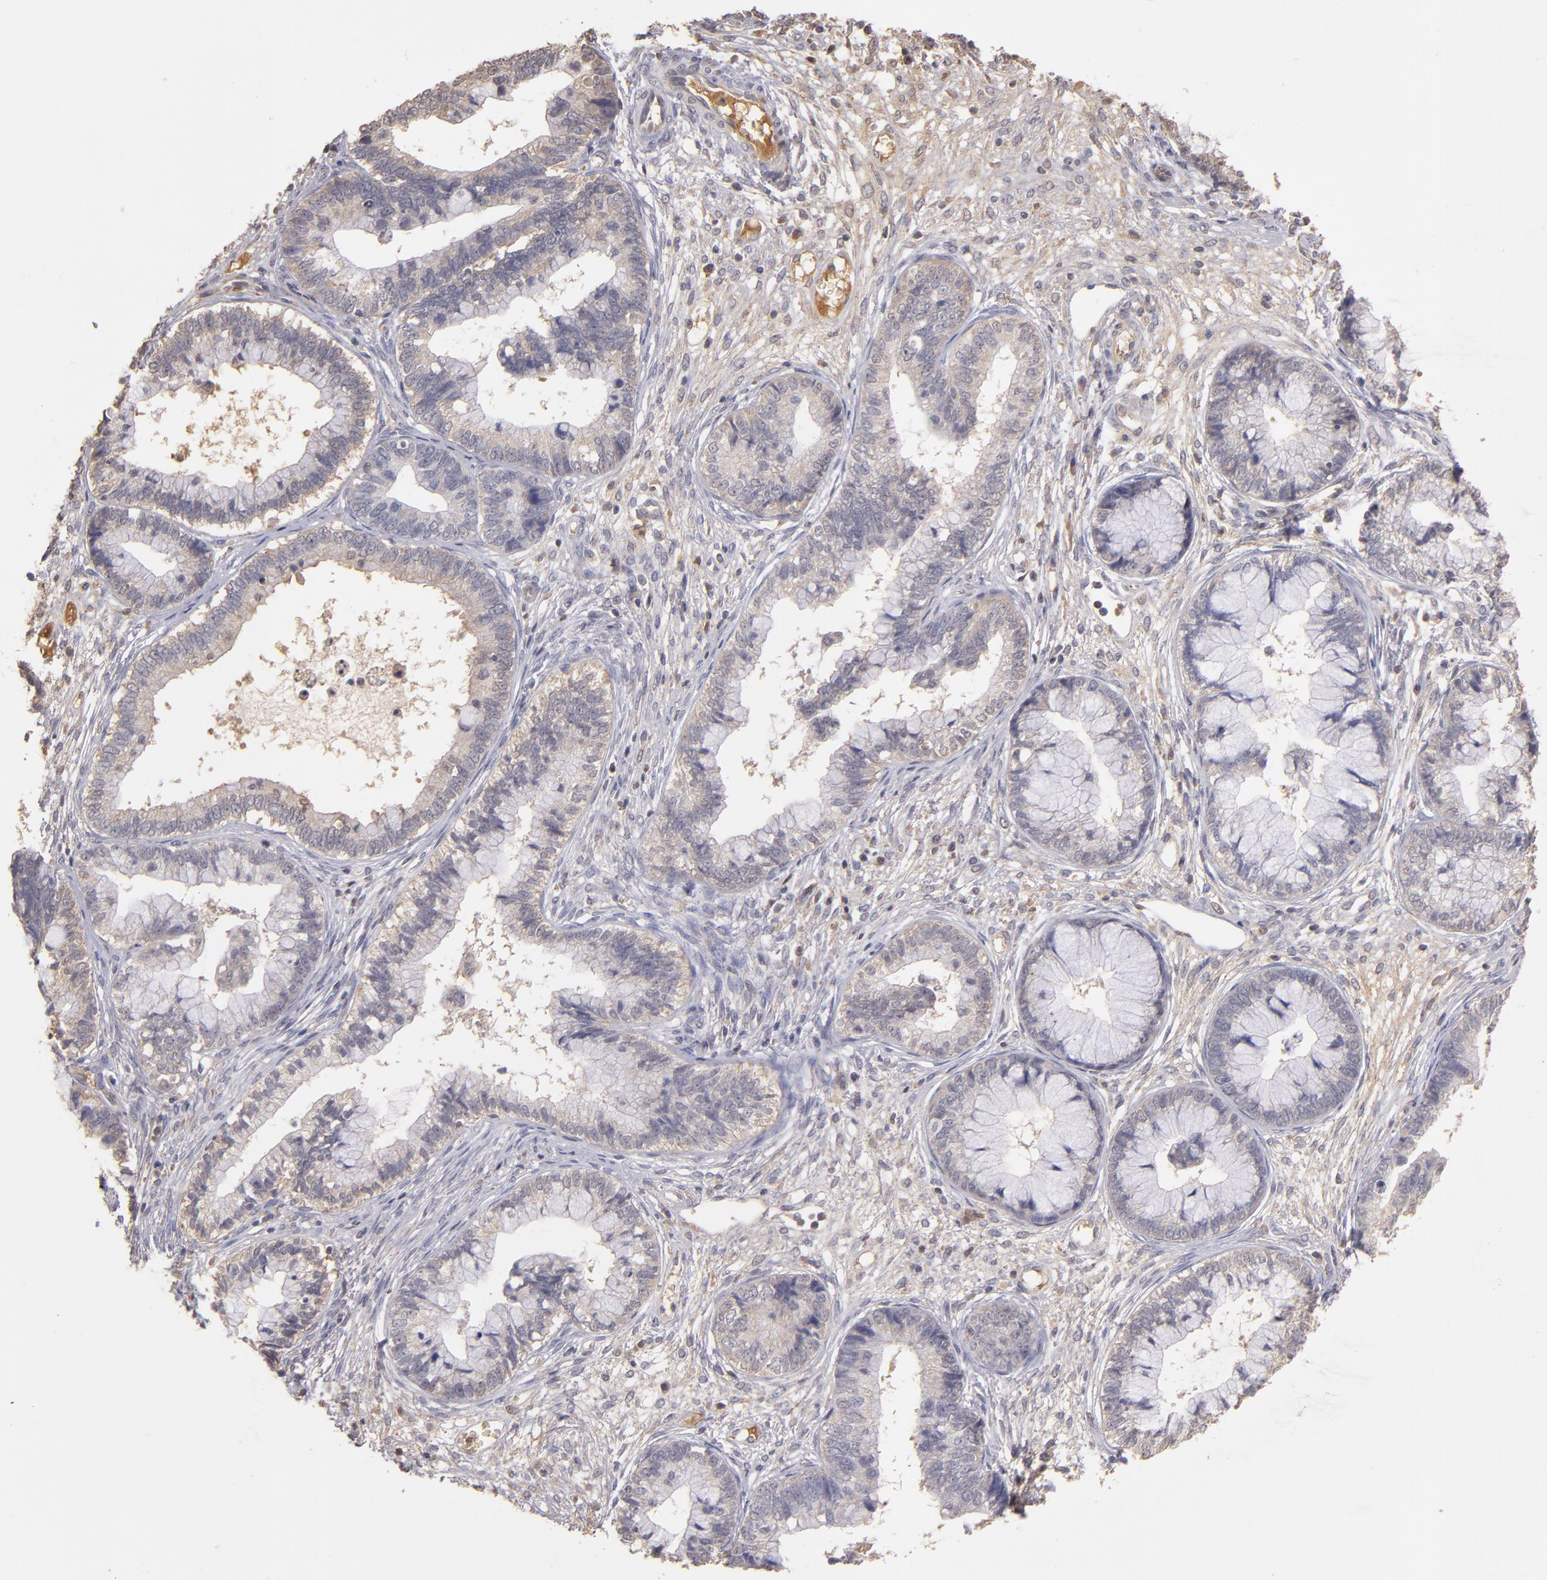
{"staining": {"intensity": "weak", "quantity": ">75%", "location": "cytoplasmic/membranous"}, "tissue": "cervical cancer", "cell_type": "Tumor cells", "image_type": "cancer", "snomed": [{"axis": "morphology", "description": "Adenocarcinoma, NOS"}, {"axis": "topography", "description": "Cervix"}], "caption": "The micrograph shows a brown stain indicating the presence of a protein in the cytoplasmic/membranous of tumor cells in cervical adenocarcinoma. The staining was performed using DAB (3,3'-diaminobenzidine), with brown indicating positive protein expression. Nuclei are stained blue with hematoxylin.", "gene": "SERPINC1", "patient": {"sex": "female", "age": 44}}